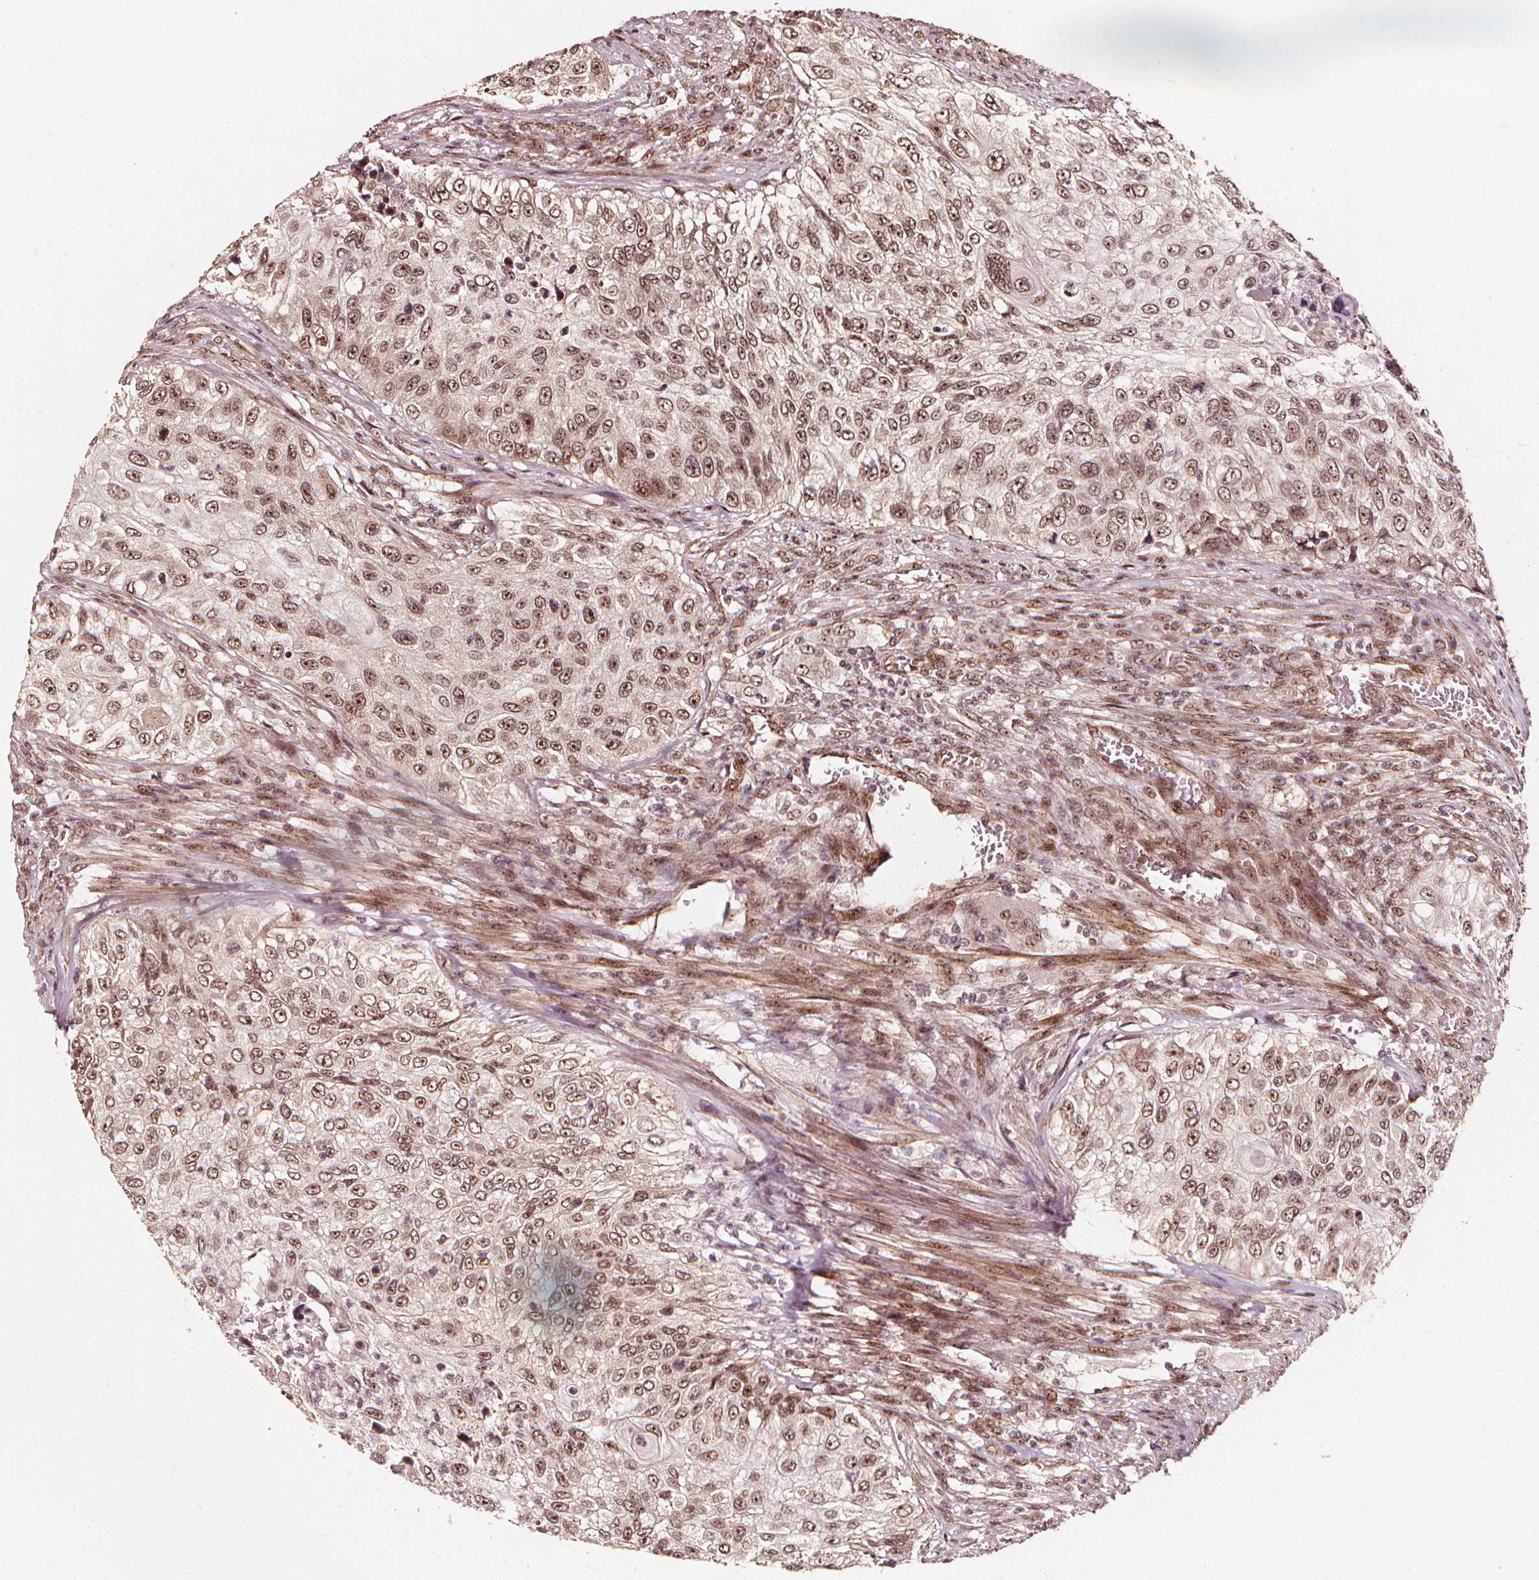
{"staining": {"intensity": "moderate", "quantity": ">75%", "location": "nuclear"}, "tissue": "urothelial cancer", "cell_type": "Tumor cells", "image_type": "cancer", "snomed": [{"axis": "morphology", "description": "Urothelial carcinoma, High grade"}, {"axis": "topography", "description": "Urinary bladder"}], "caption": "A high-resolution photomicrograph shows IHC staining of high-grade urothelial carcinoma, which reveals moderate nuclear positivity in approximately >75% of tumor cells.", "gene": "EXOSC9", "patient": {"sex": "female", "age": 60}}